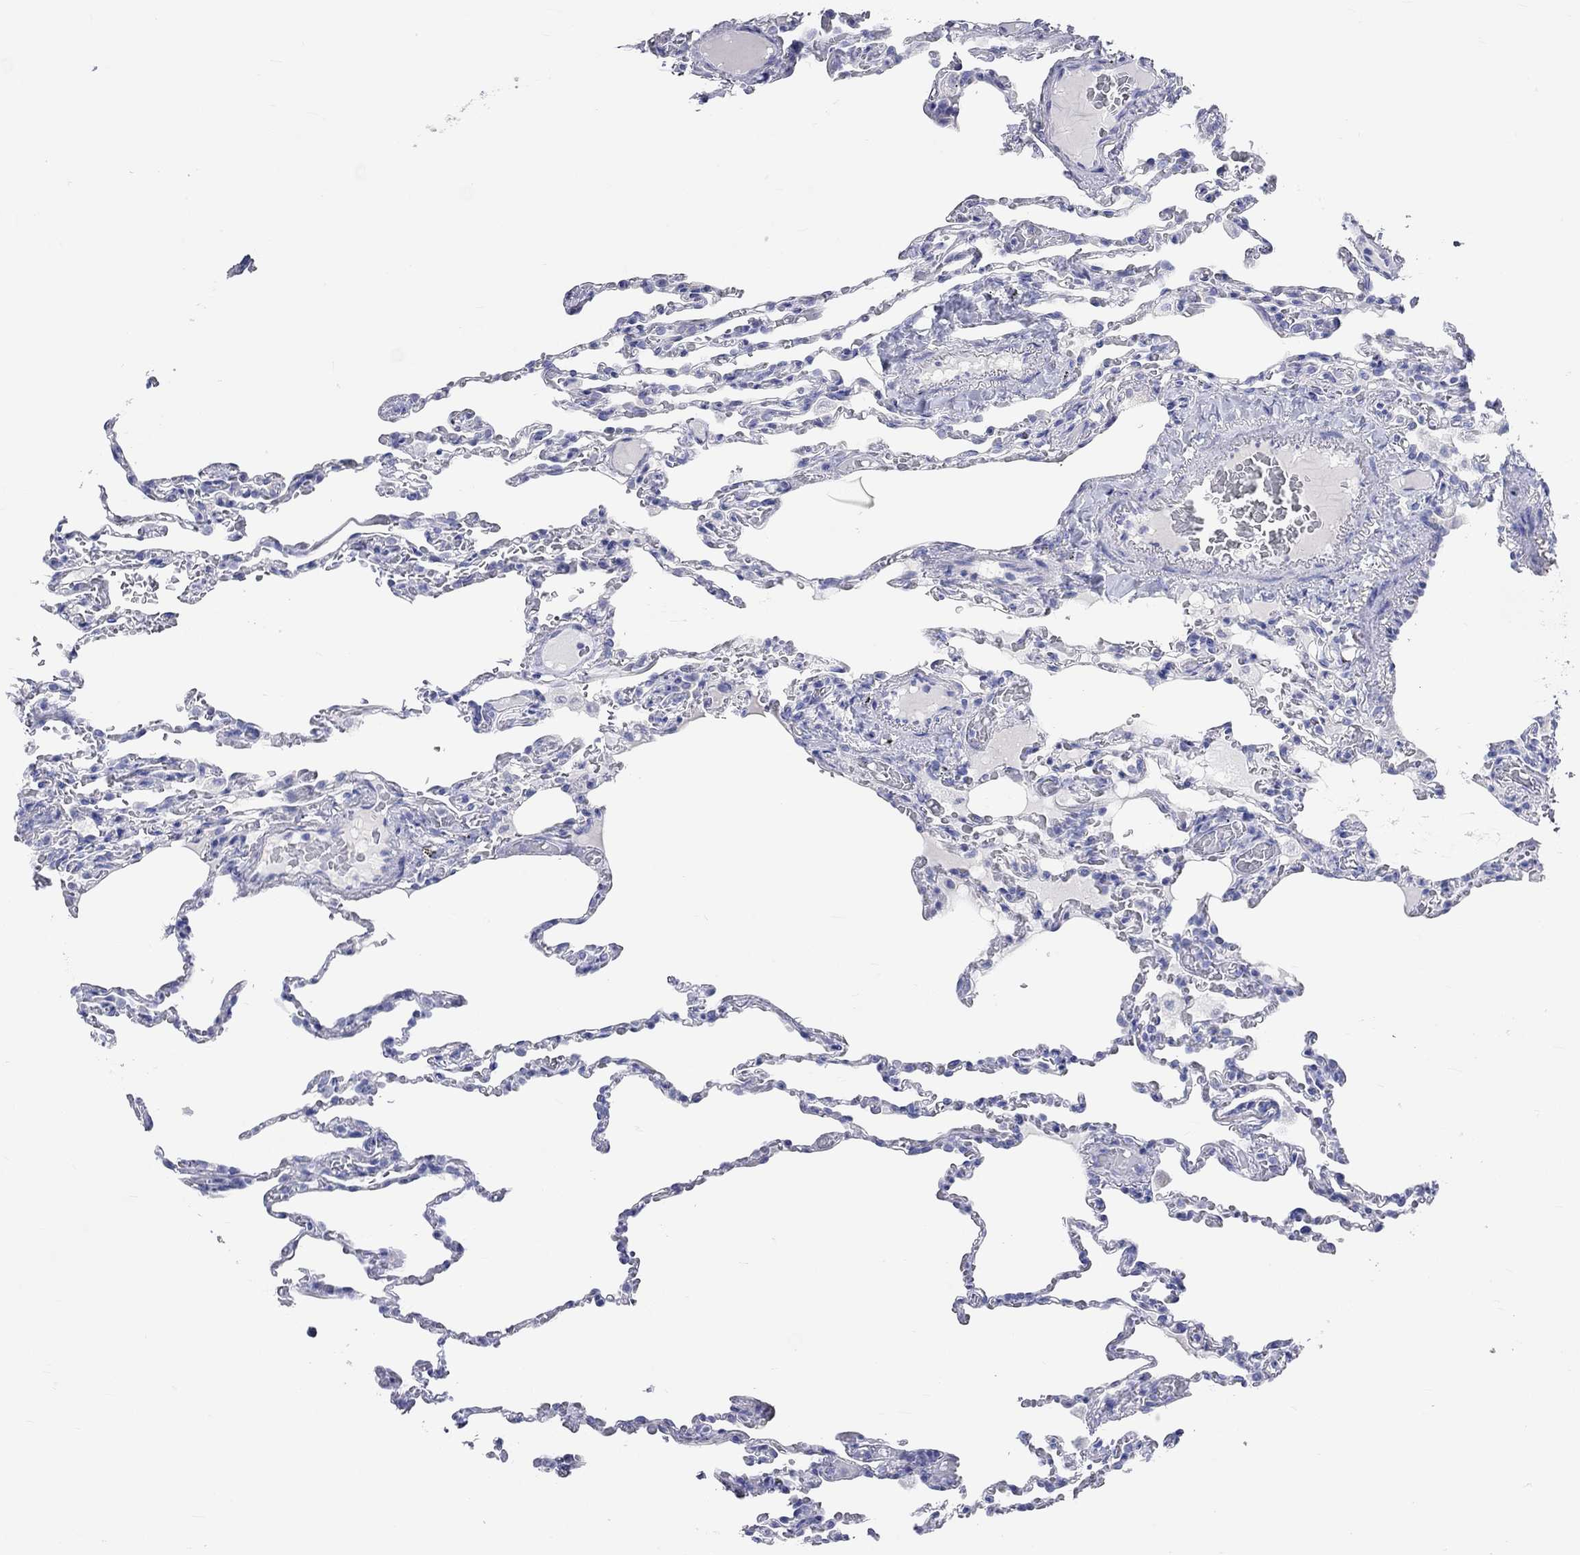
{"staining": {"intensity": "negative", "quantity": "none", "location": "none"}, "tissue": "lung", "cell_type": "Alveolar cells", "image_type": "normal", "snomed": [{"axis": "morphology", "description": "Normal tissue, NOS"}, {"axis": "topography", "description": "Lung"}], "caption": "Photomicrograph shows no significant protein expression in alveolar cells of unremarkable lung.", "gene": "SPATA9", "patient": {"sex": "female", "age": 43}}